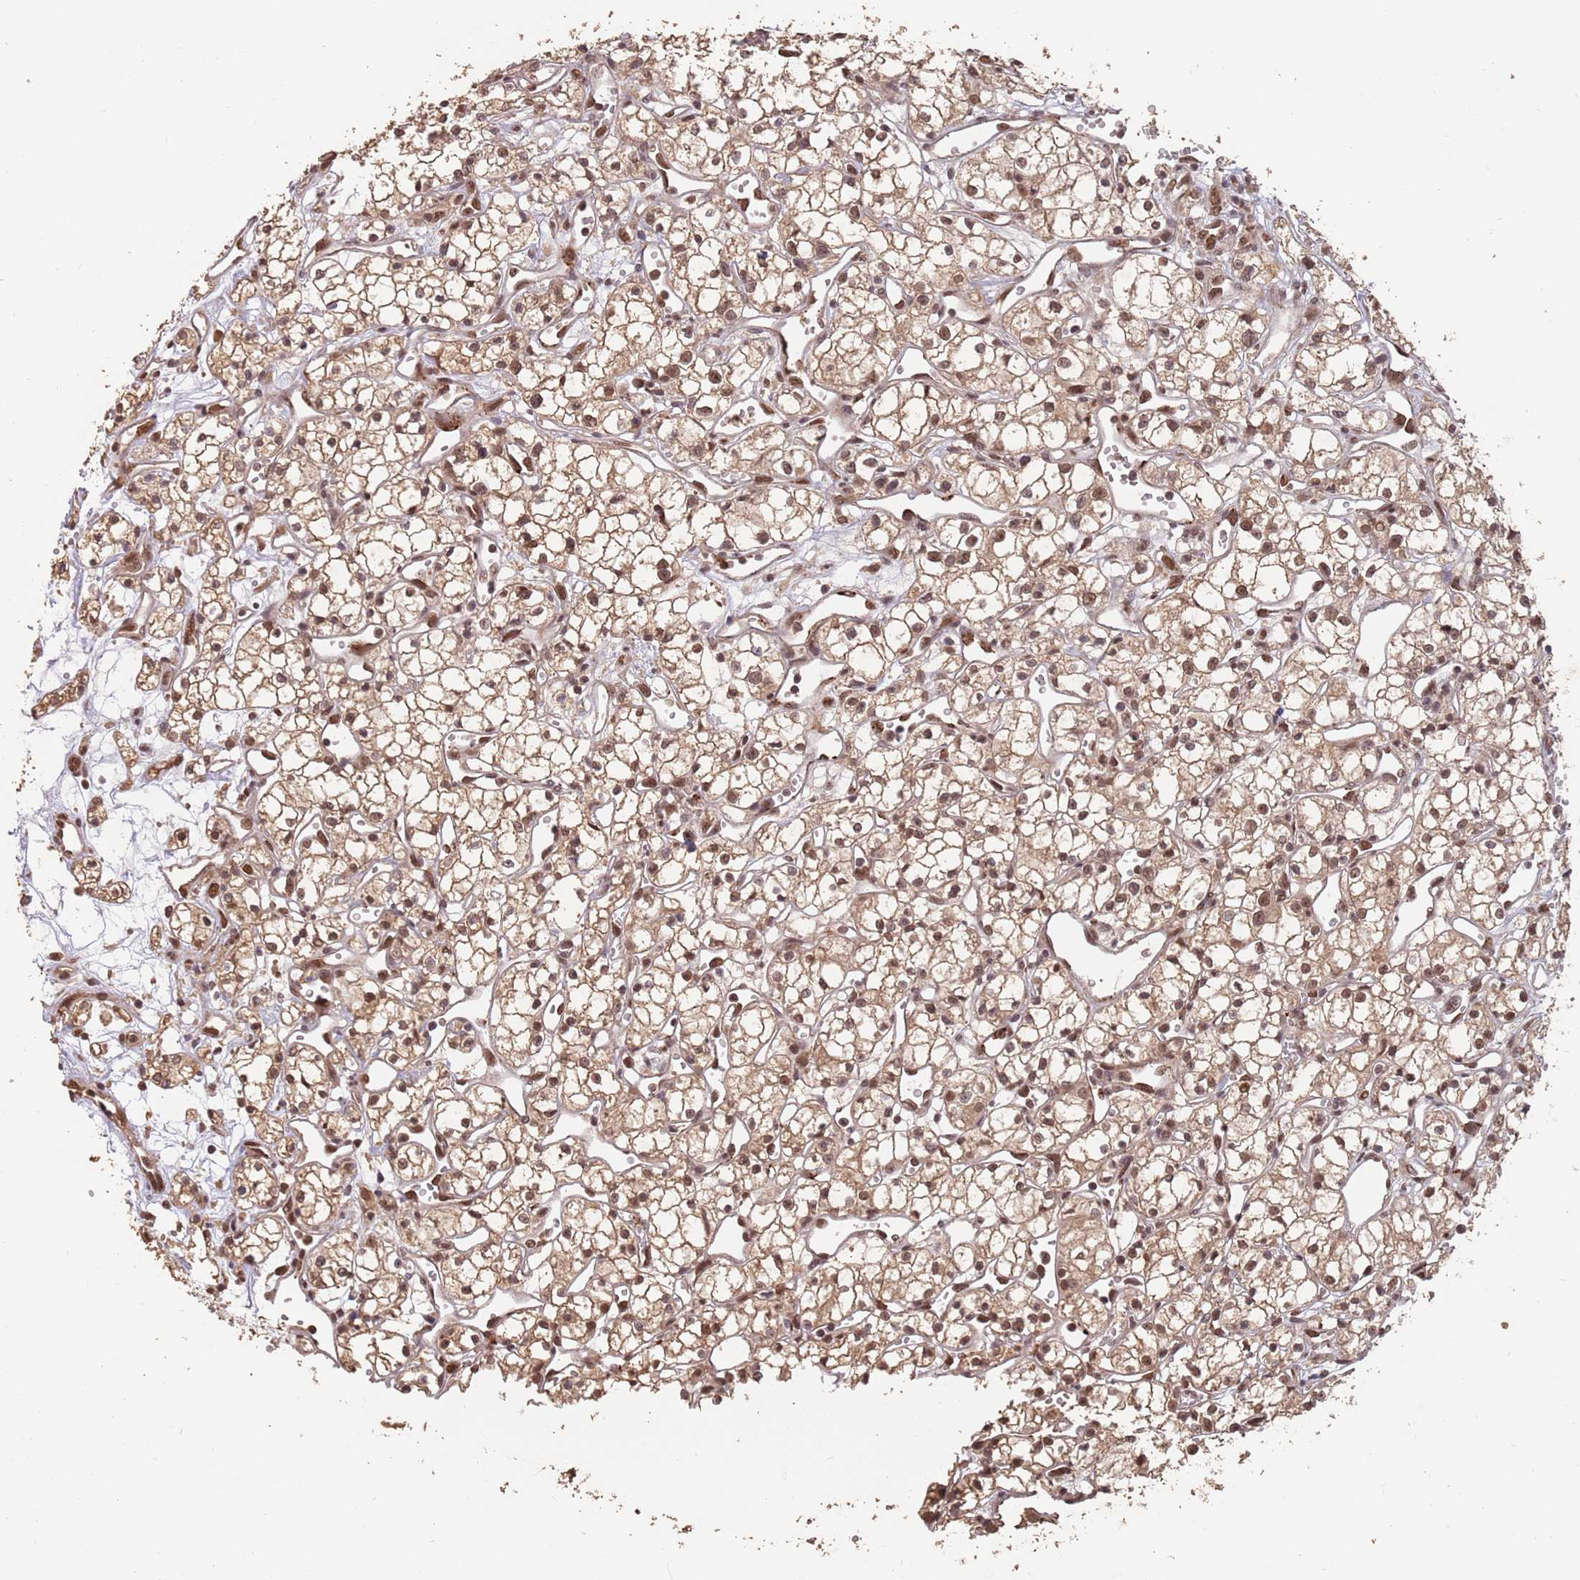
{"staining": {"intensity": "moderate", "quantity": ">75%", "location": "cytoplasmic/membranous,nuclear"}, "tissue": "renal cancer", "cell_type": "Tumor cells", "image_type": "cancer", "snomed": [{"axis": "morphology", "description": "Adenocarcinoma, NOS"}, {"axis": "topography", "description": "Kidney"}], "caption": "Immunohistochemistry (DAB) staining of adenocarcinoma (renal) displays moderate cytoplasmic/membranous and nuclear protein expression in about >75% of tumor cells.", "gene": "RFXANK", "patient": {"sex": "male", "age": 59}}